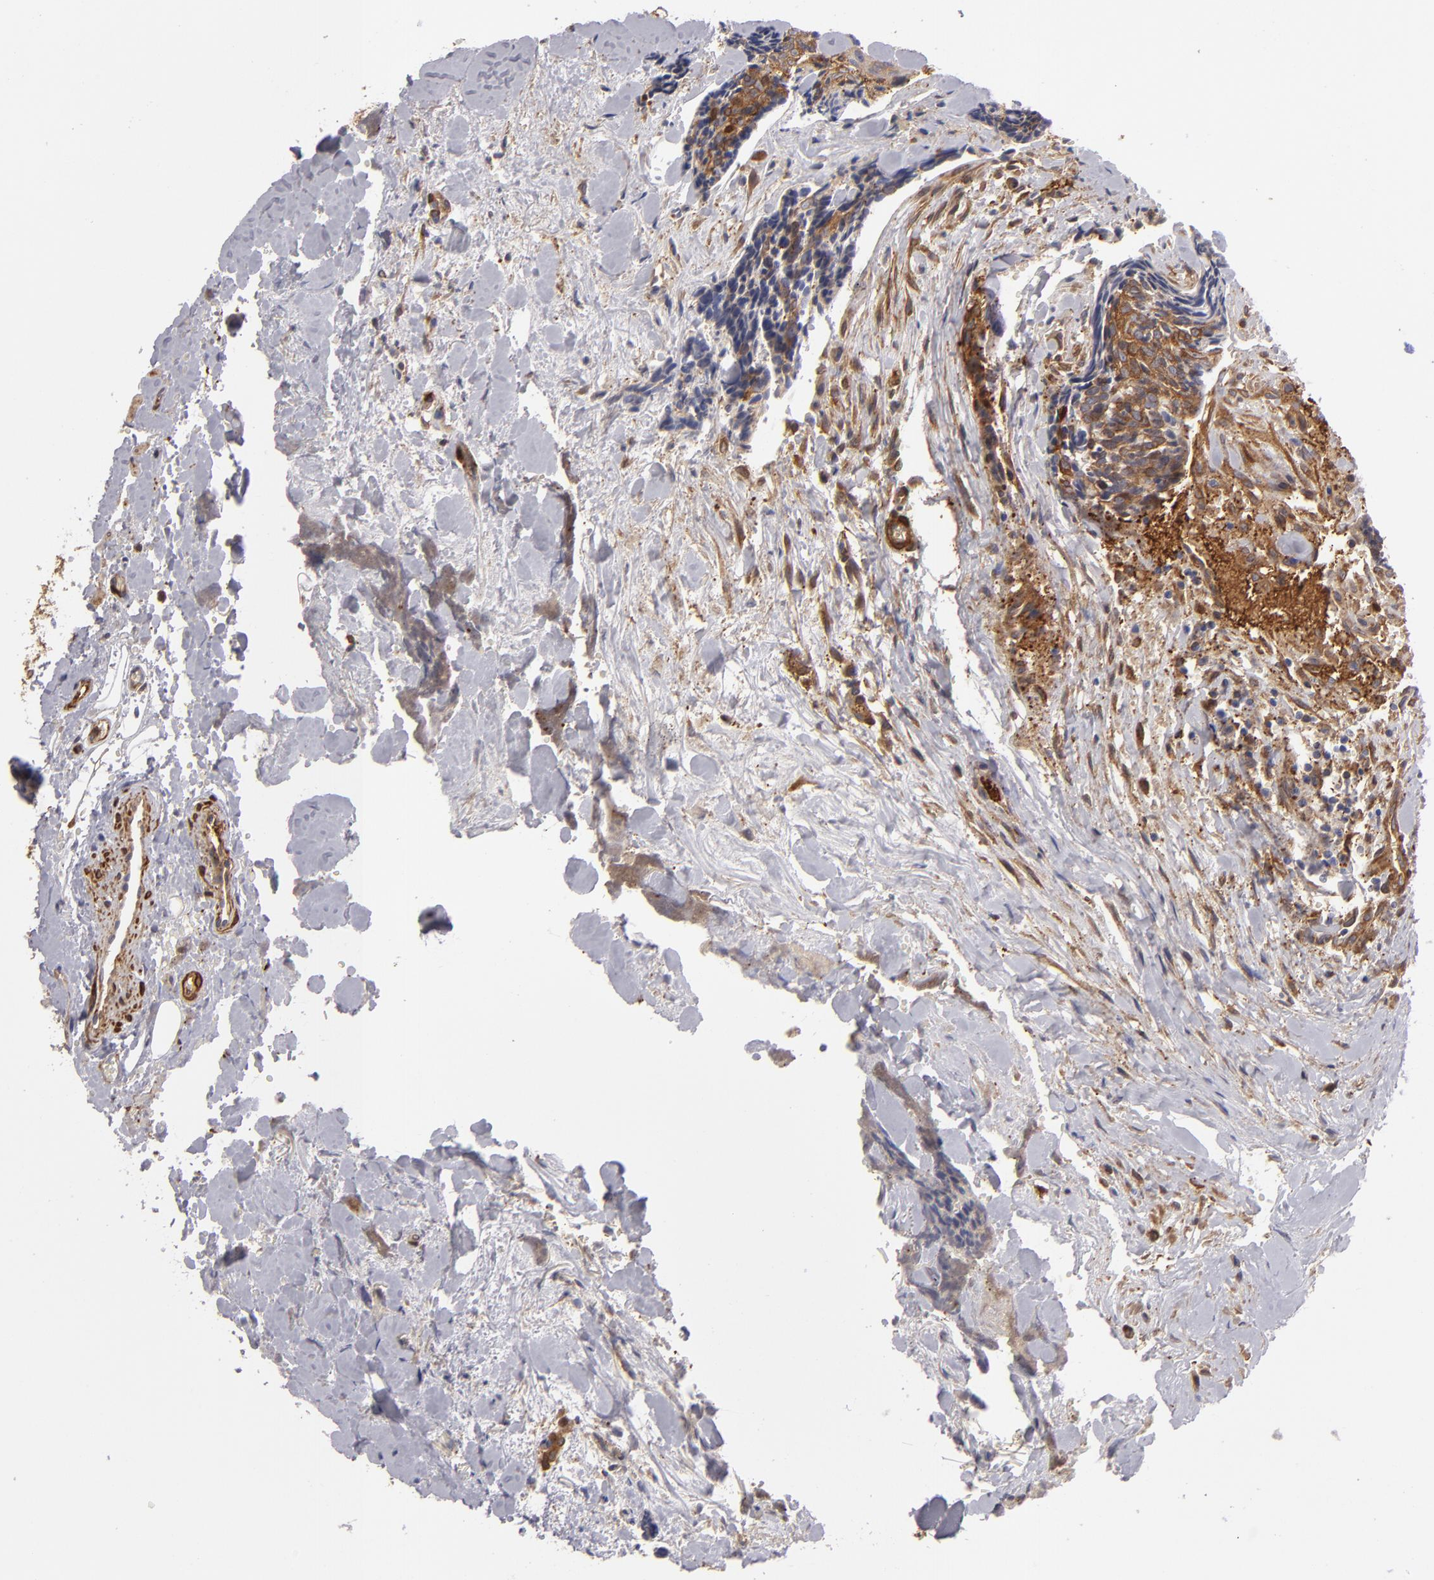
{"staining": {"intensity": "moderate", "quantity": ">75%", "location": "cytoplasmic/membranous"}, "tissue": "head and neck cancer", "cell_type": "Tumor cells", "image_type": "cancer", "snomed": [{"axis": "morphology", "description": "Squamous cell carcinoma, NOS"}, {"axis": "topography", "description": "Salivary gland"}, {"axis": "topography", "description": "Head-Neck"}], "caption": "Tumor cells display moderate cytoplasmic/membranous expression in approximately >75% of cells in squamous cell carcinoma (head and neck).", "gene": "VCL", "patient": {"sex": "male", "age": 70}}